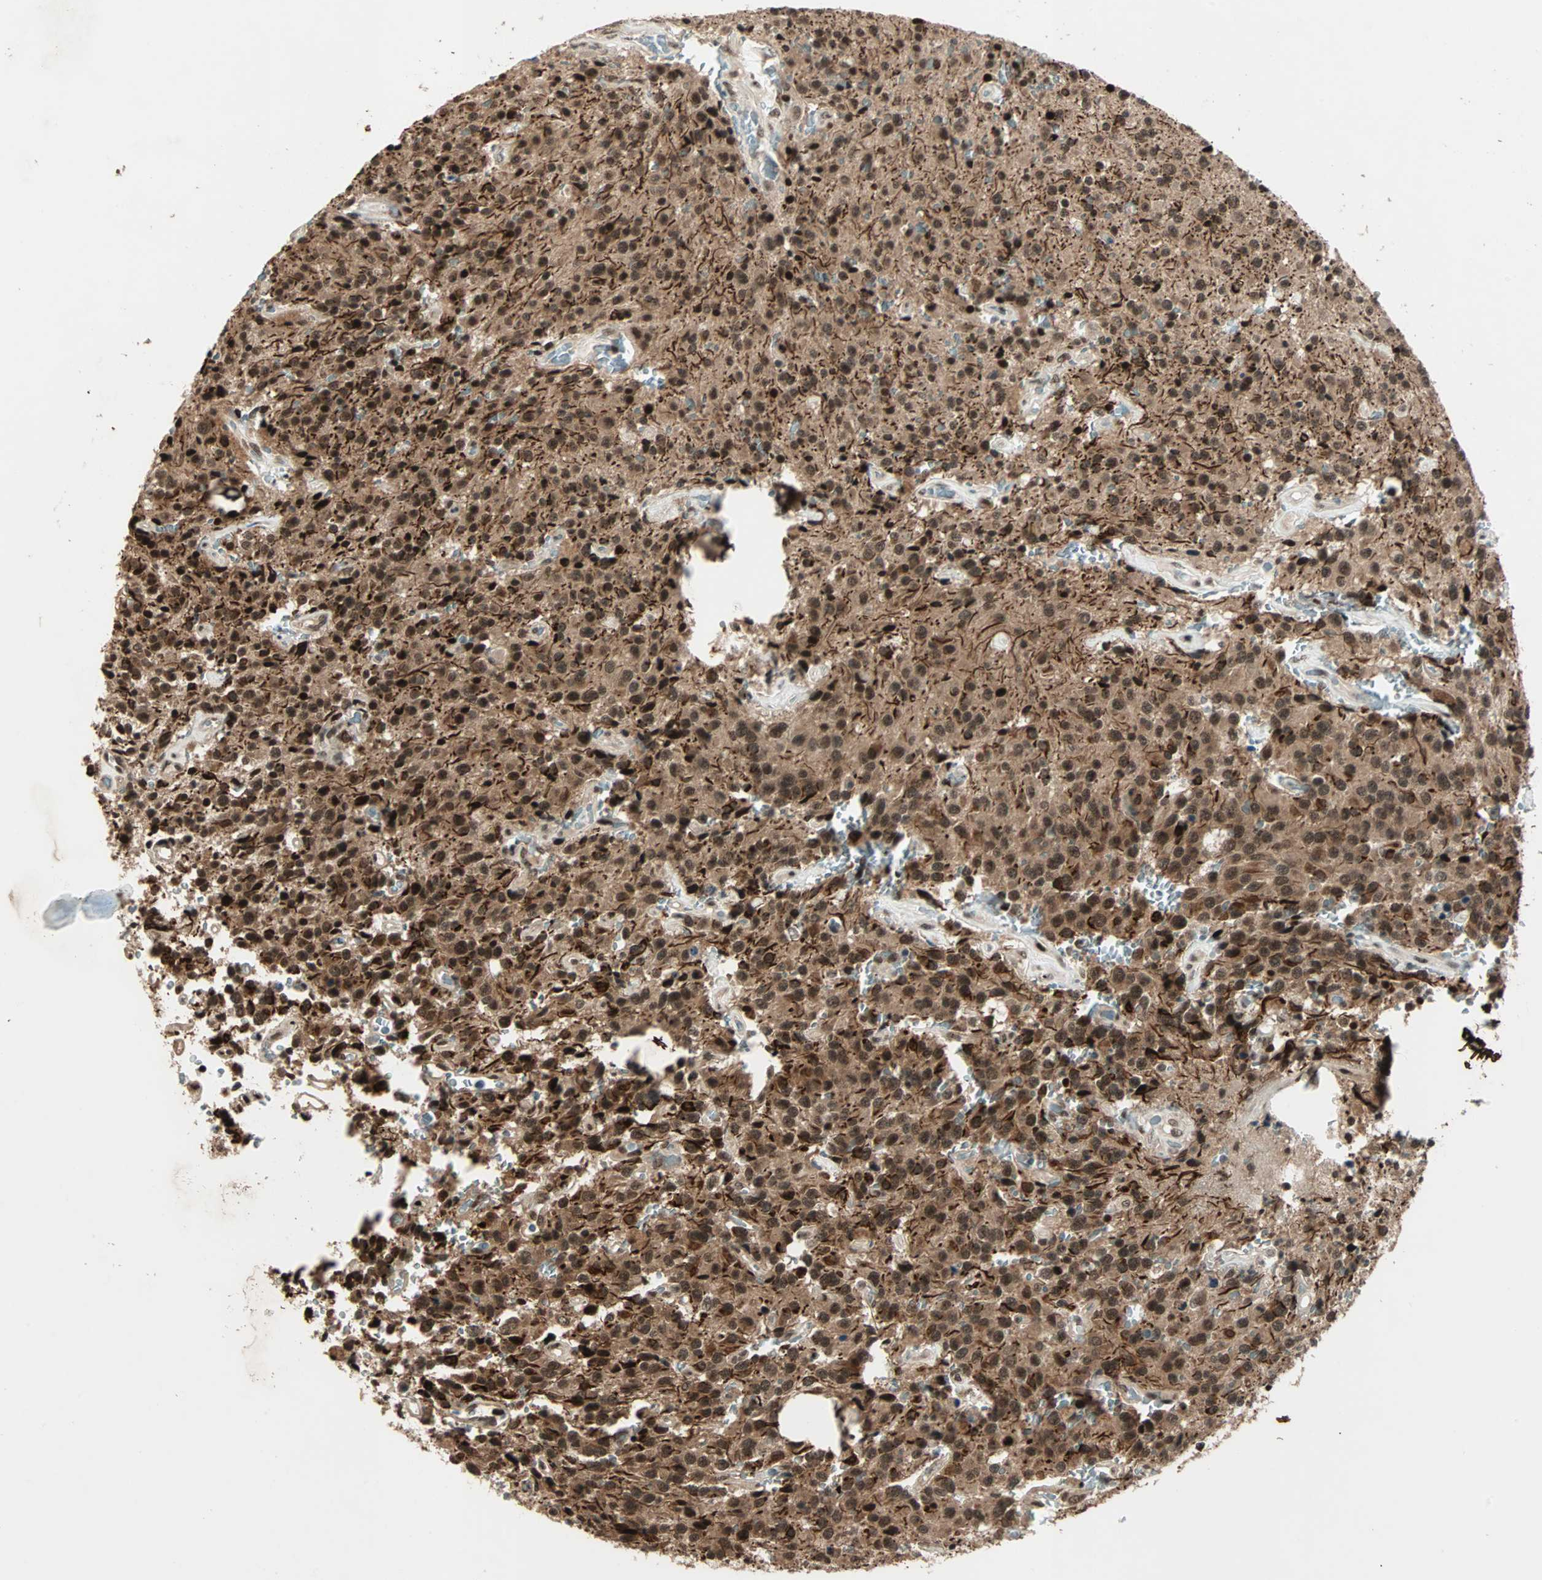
{"staining": {"intensity": "strong", "quantity": ">75%", "location": "cytoplasmic/membranous,nuclear"}, "tissue": "glioma", "cell_type": "Tumor cells", "image_type": "cancer", "snomed": [{"axis": "morphology", "description": "Glioma, malignant, Low grade"}, {"axis": "topography", "description": "Brain"}], "caption": "This is an image of immunohistochemistry (IHC) staining of malignant low-grade glioma, which shows strong staining in the cytoplasmic/membranous and nuclear of tumor cells.", "gene": "ZNF44", "patient": {"sex": "male", "age": 58}}